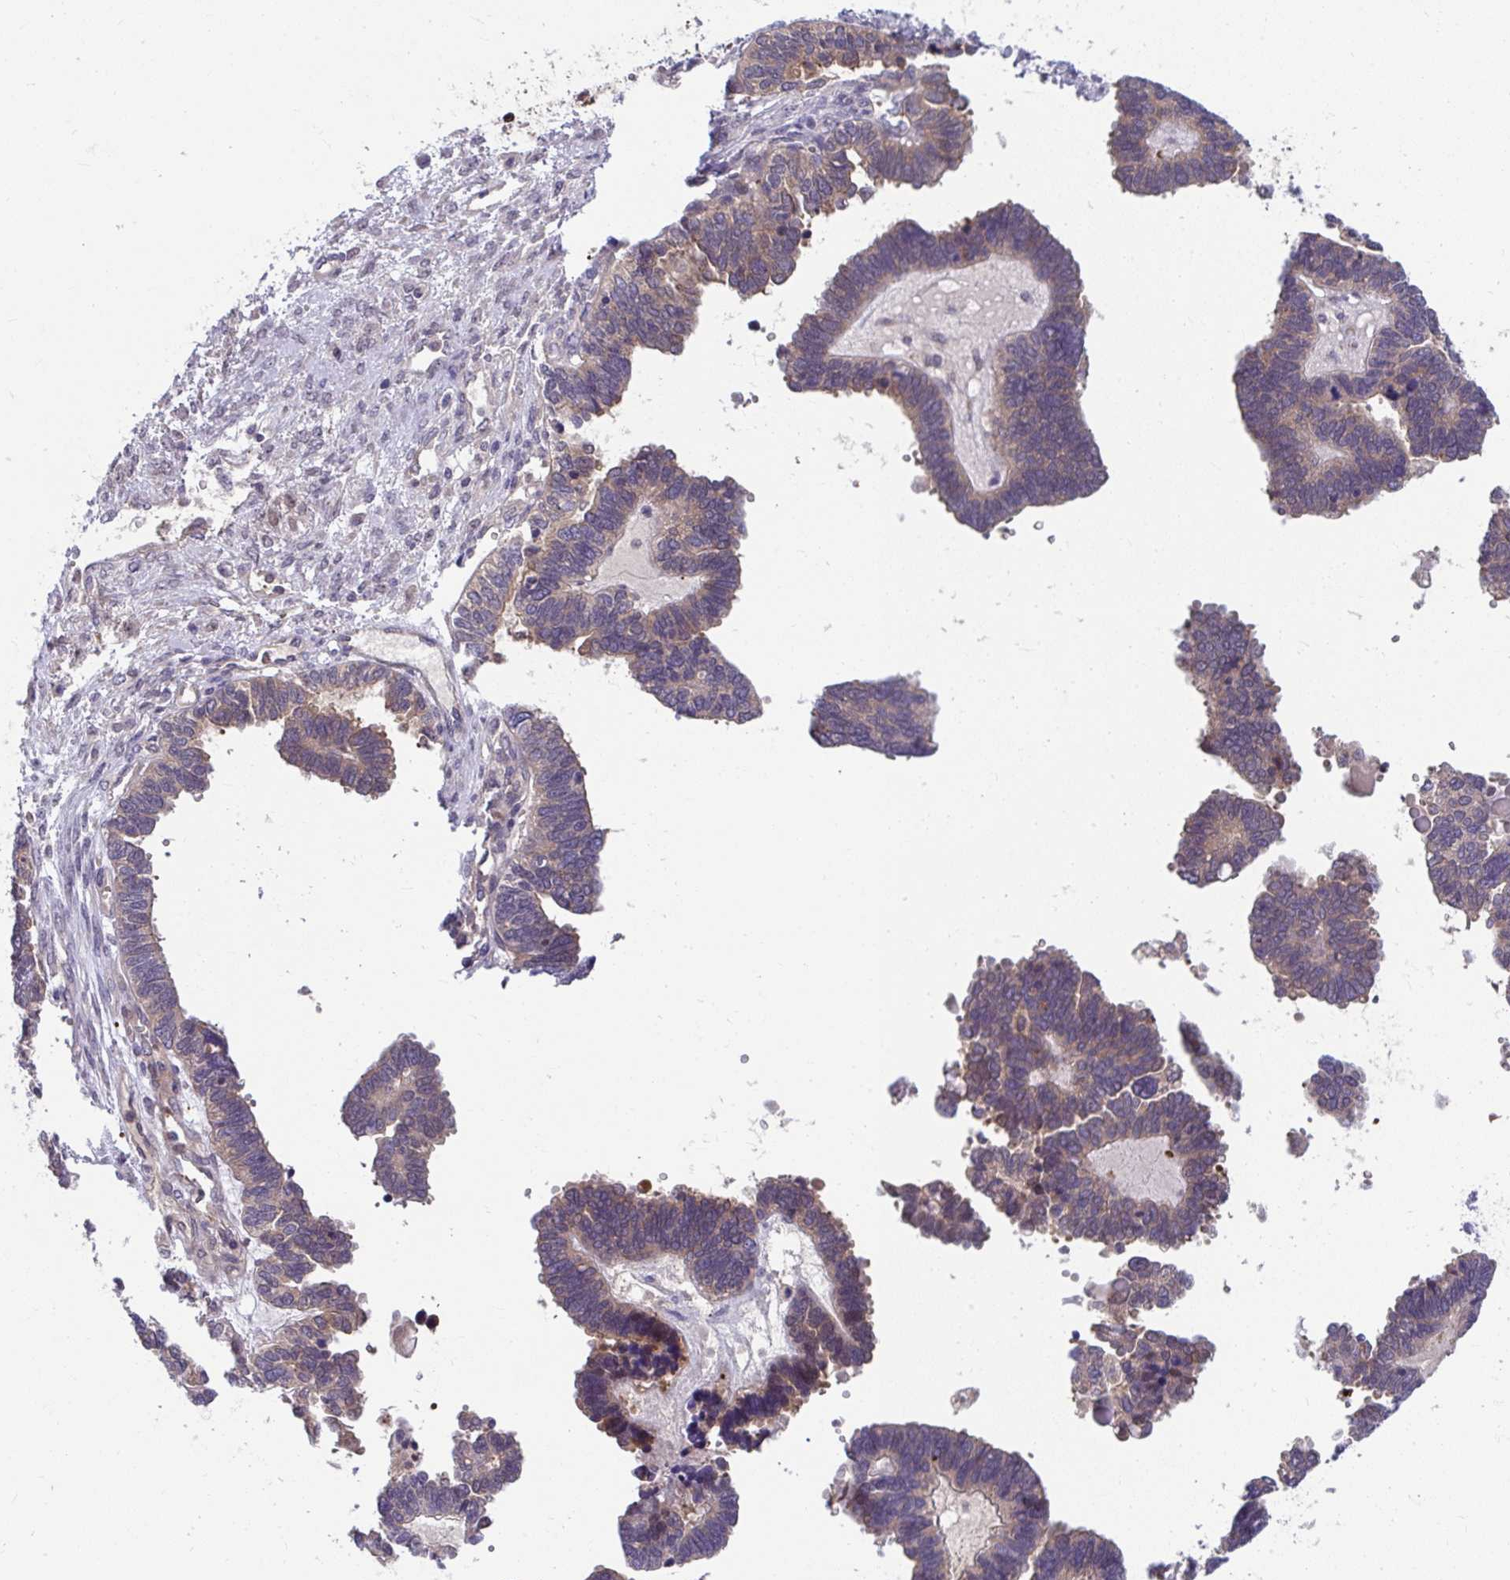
{"staining": {"intensity": "weak", "quantity": ">75%", "location": "cytoplasmic/membranous"}, "tissue": "ovarian cancer", "cell_type": "Tumor cells", "image_type": "cancer", "snomed": [{"axis": "morphology", "description": "Cystadenocarcinoma, serous, NOS"}, {"axis": "topography", "description": "Ovary"}], "caption": "Weak cytoplasmic/membranous expression for a protein is appreciated in approximately >75% of tumor cells of ovarian cancer (serous cystadenocarcinoma) using immunohistochemistry (IHC).", "gene": "PCDHB7", "patient": {"sex": "female", "age": 51}}